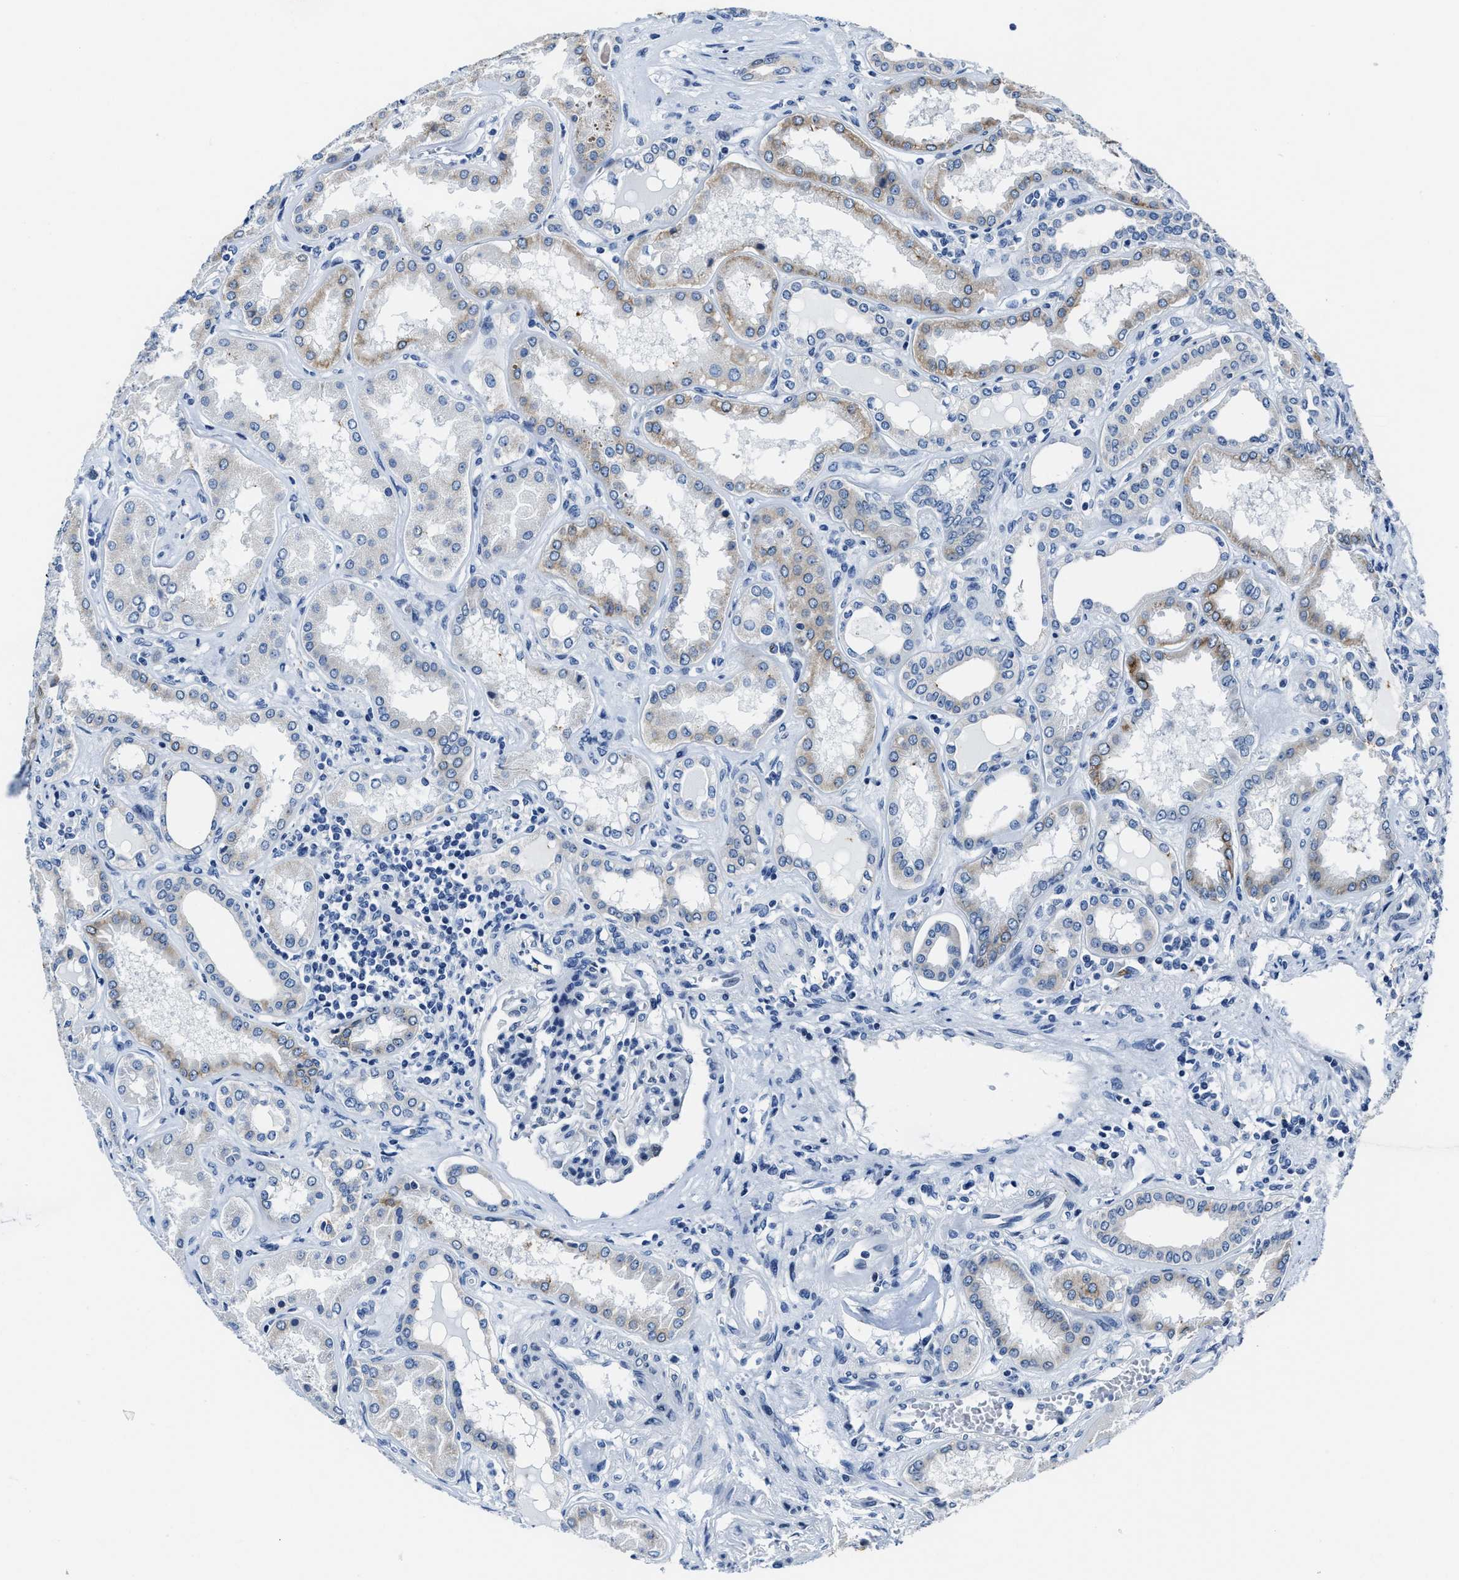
{"staining": {"intensity": "negative", "quantity": "none", "location": "none"}, "tissue": "kidney", "cell_type": "Cells in glomeruli", "image_type": "normal", "snomed": [{"axis": "morphology", "description": "Normal tissue, NOS"}, {"axis": "topography", "description": "Kidney"}], "caption": "Photomicrograph shows no protein positivity in cells in glomeruli of normal kidney.", "gene": "ASZ1", "patient": {"sex": "female", "age": 56}}